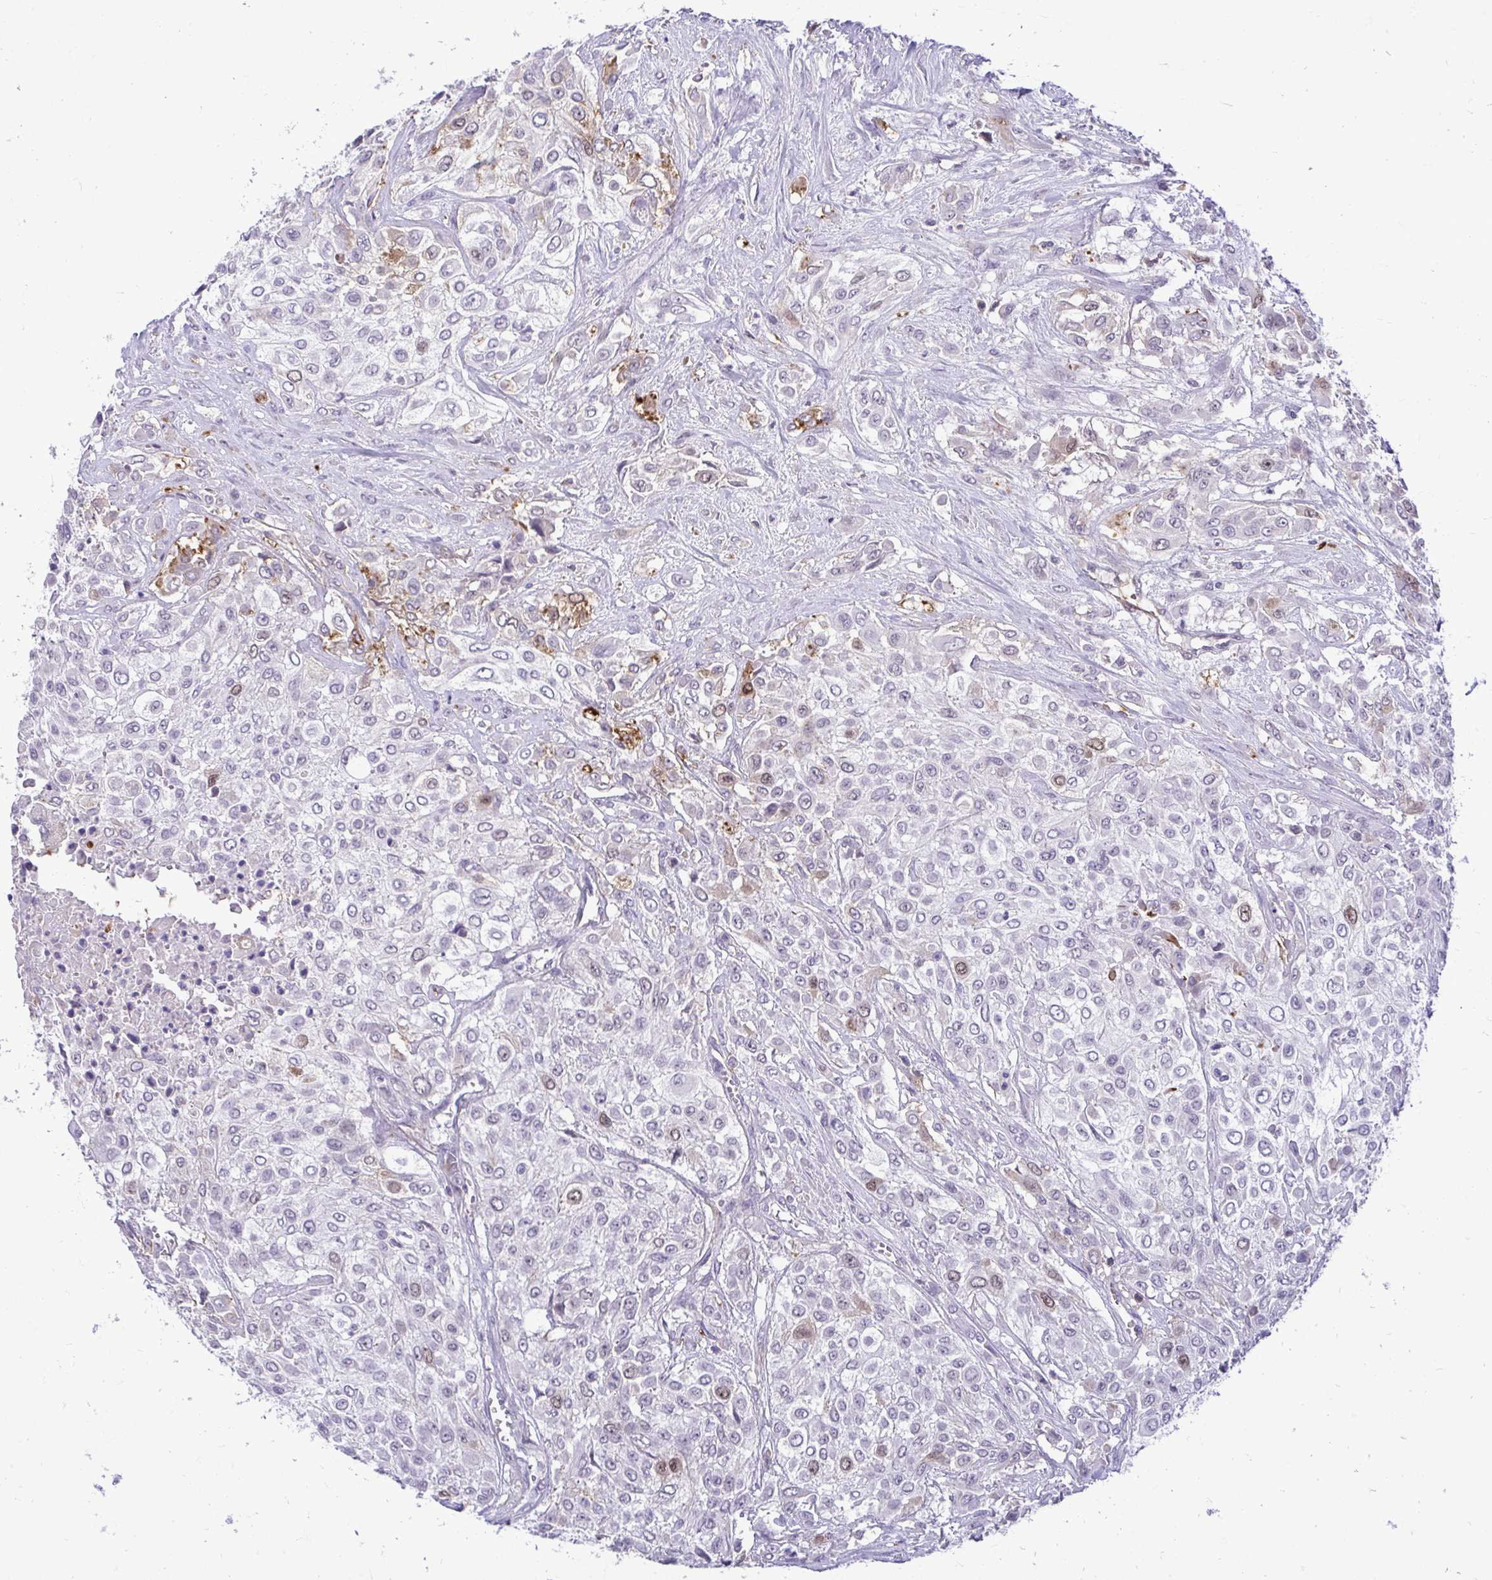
{"staining": {"intensity": "weak", "quantity": "<25%", "location": "cytoplasmic/membranous,nuclear"}, "tissue": "urothelial cancer", "cell_type": "Tumor cells", "image_type": "cancer", "snomed": [{"axis": "morphology", "description": "Urothelial carcinoma, High grade"}, {"axis": "topography", "description": "Urinary bladder"}], "caption": "High power microscopy photomicrograph of an immunohistochemistry micrograph of urothelial carcinoma (high-grade), revealing no significant staining in tumor cells. Nuclei are stained in blue.", "gene": "CDC20", "patient": {"sex": "male", "age": 57}}